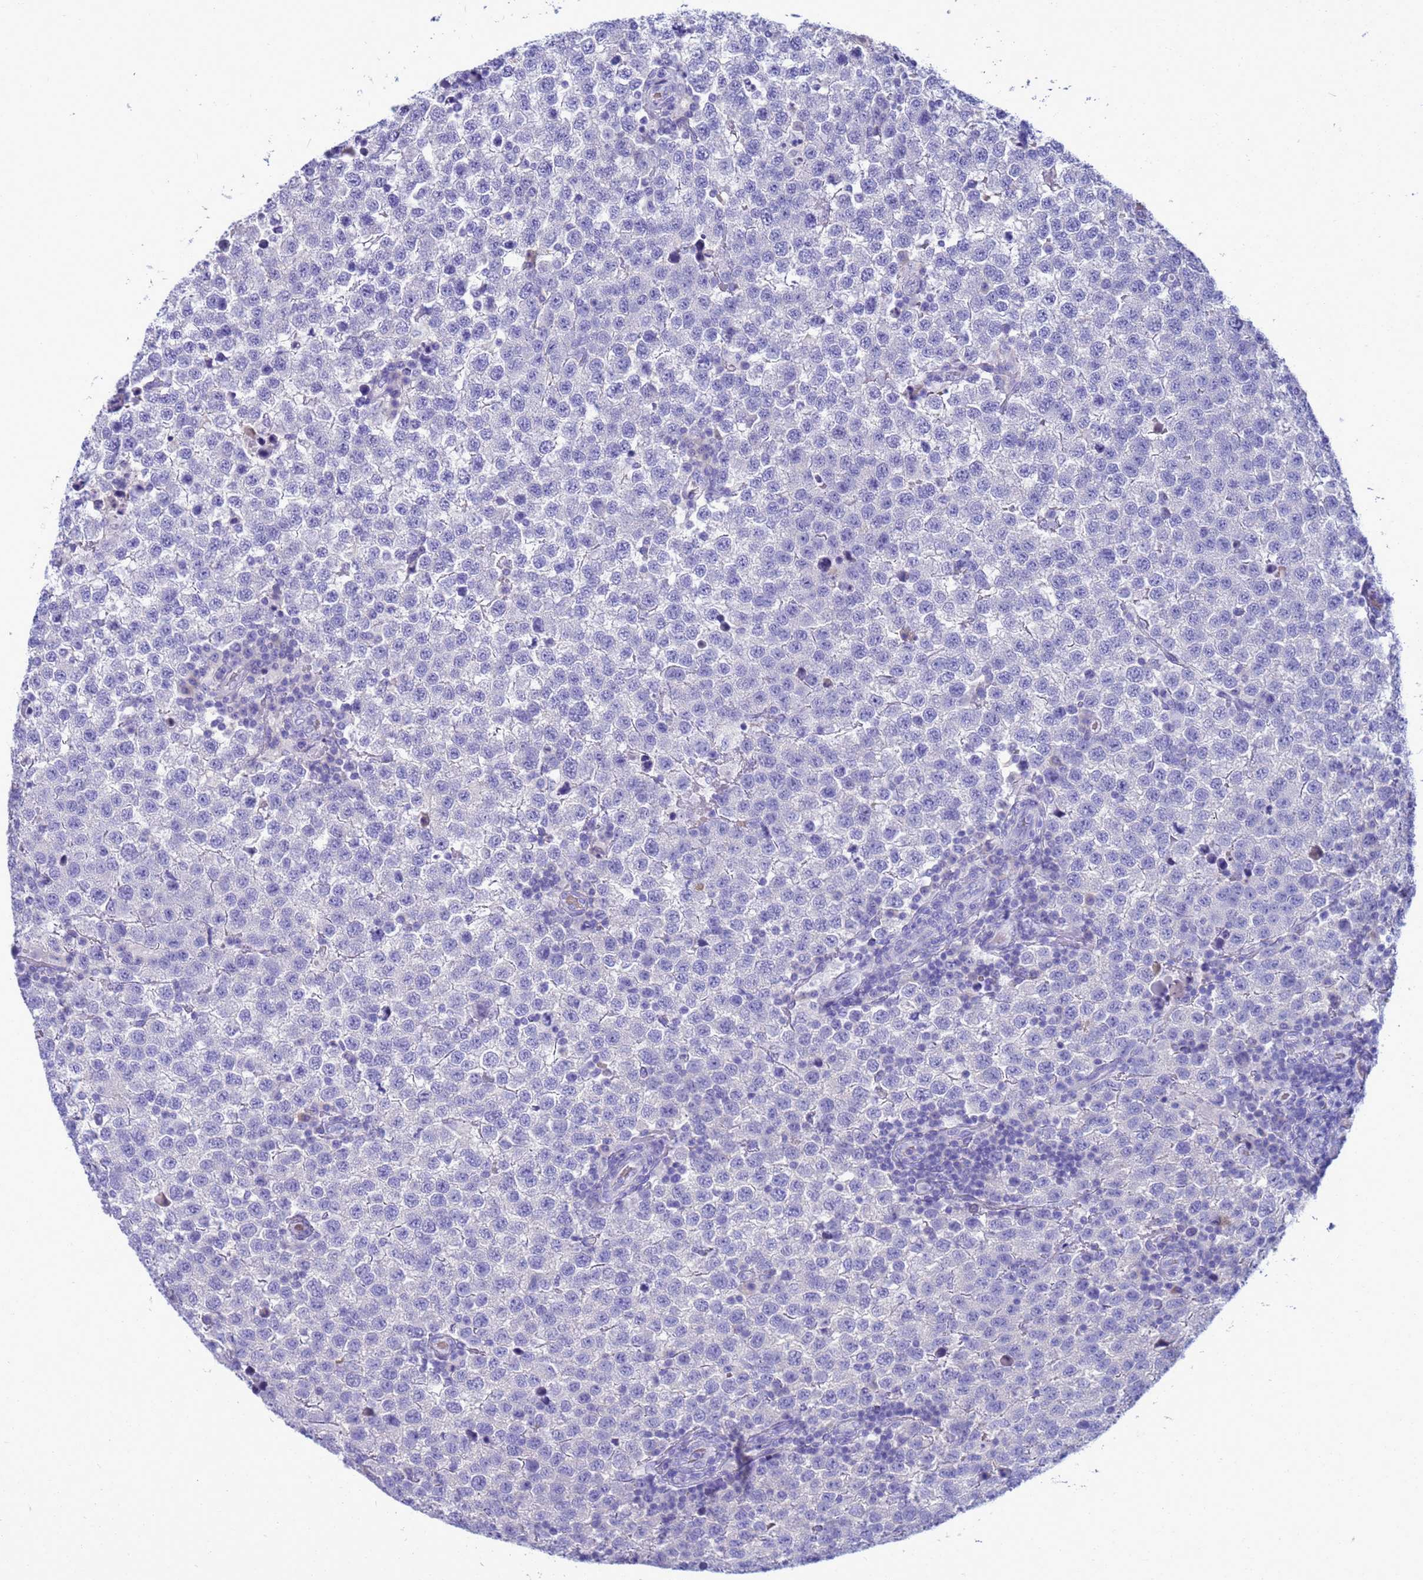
{"staining": {"intensity": "negative", "quantity": "none", "location": "none"}, "tissue": "testis cancer", "cell_type": "Tumor cells", "image_type": "cancer", "snomed": [{"axis": "morphology", "description": "Seminoma, NOS"}, {"axis": "topography", "description": "Testis"}], "caption": "Protein analysis of seminoma (testis) exhibits no significant positivity in tumor cells.", "gene": "SYCN", "patient": {"sex": "male", "age": 34}}